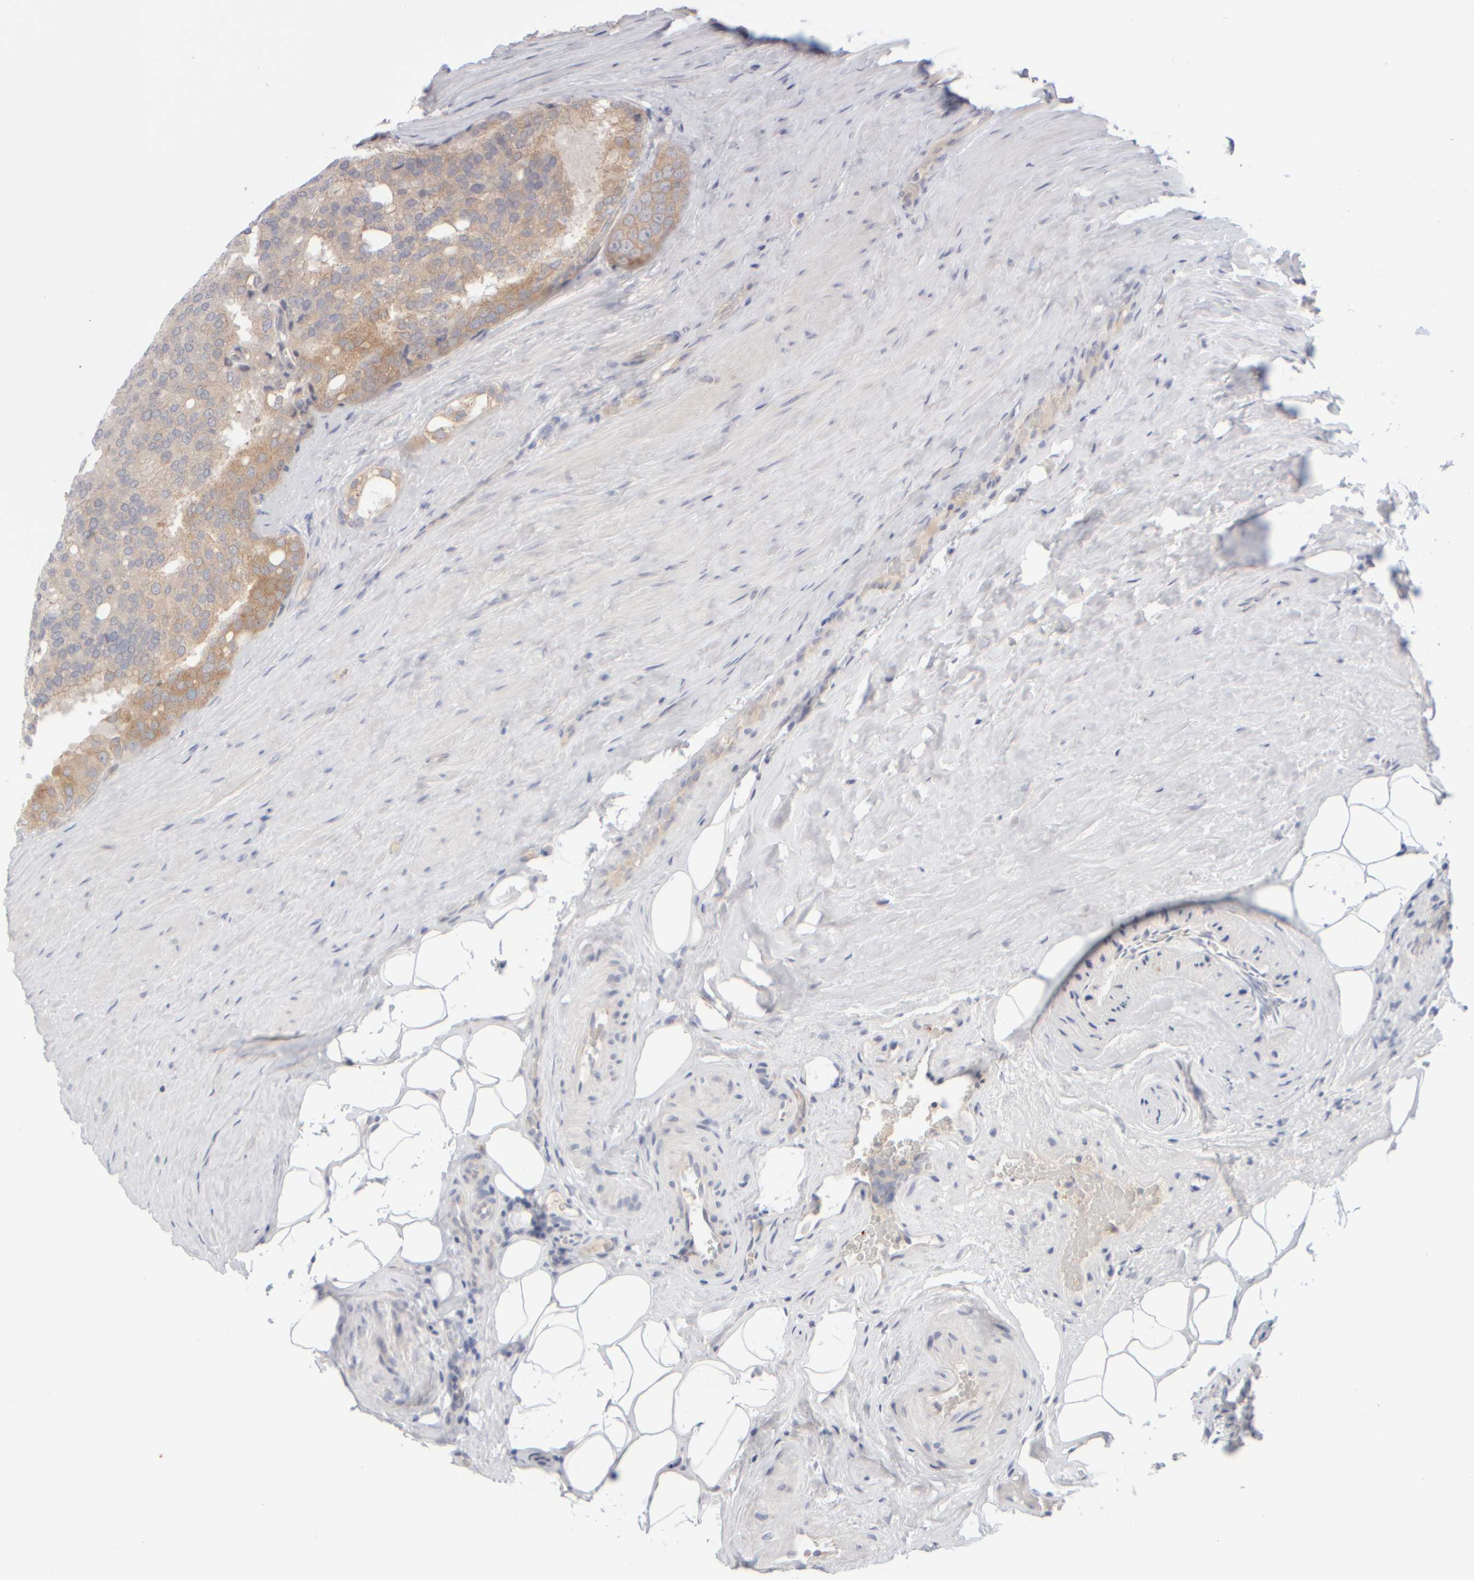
{"staining": {"intensity": "weak", "quantity": ">75%", "location": "cytoplasmic/membranous"}, "tissue": "prostate cancer", "cell_type": "Tumor cells", "image_type": "cancer", "snomed": [{"axis": "morphology", "description": "Adenocarcinoma, High grade"}, {"axis": "topography", "description": "Prostate"}], "caption": "Protein analysis of prostate cancer (adenocarcinoma (high-grade)) tissue reveals weak cytoplasmic/membranous expression in about >75% of tumor cells.", "gene": "GOPC", "patient": {"sex": "male", "age": 50}}